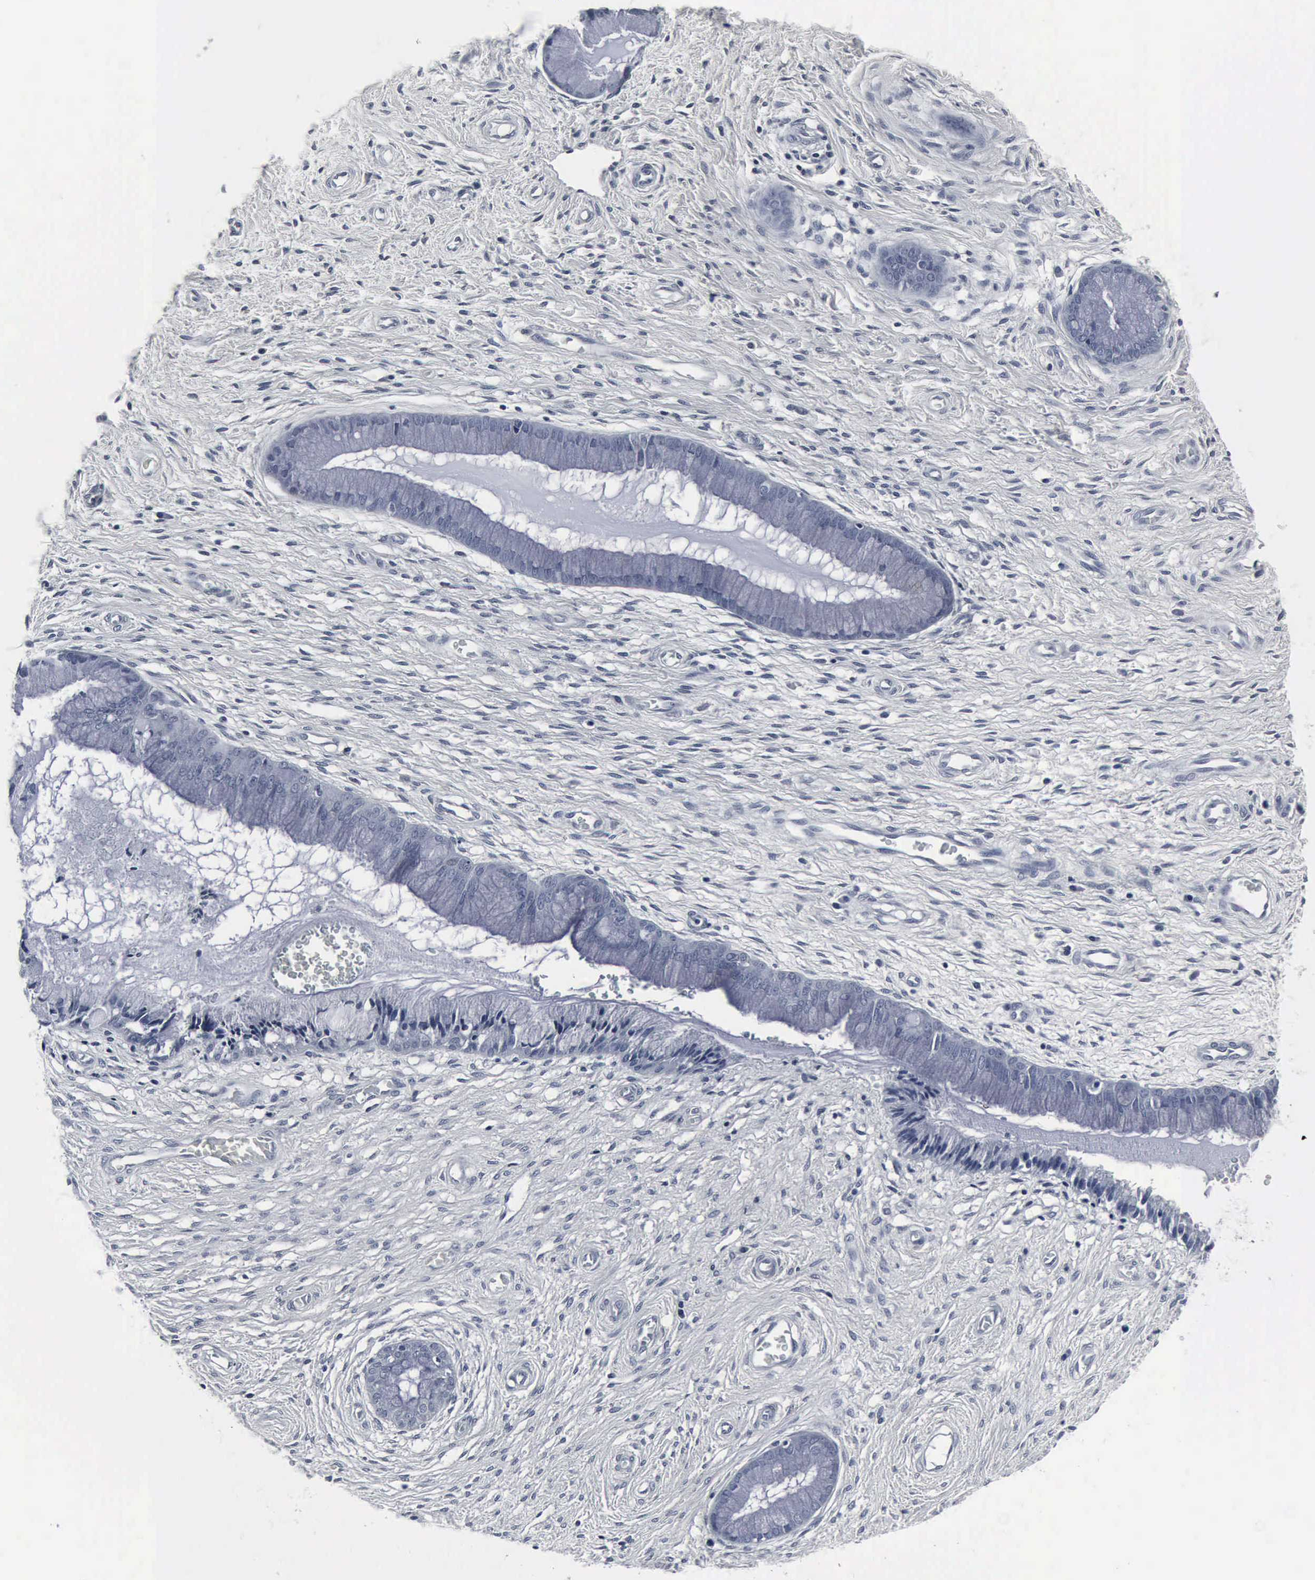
{"staining": {"intensity": "negative", "quantity": "none", "location": "none"}, "tissue": "cervix", "cell_type": "Glandular cells", "image_type": "normal", "snomed": [{"axis": "morphology", "description": "Normal tissue, NOS"}, {"axis": "topography", "description": "Cervix"}], "caption": "Immunohistochemistry (IHC) micrograph of normal cervix: human cervix stained with DAB (3,3'-diaminobenzidine) exhibits no significant protein expression in glandular cells.", "gene": "SNAP25", "patient": {"sex": "female", "age": 27}}